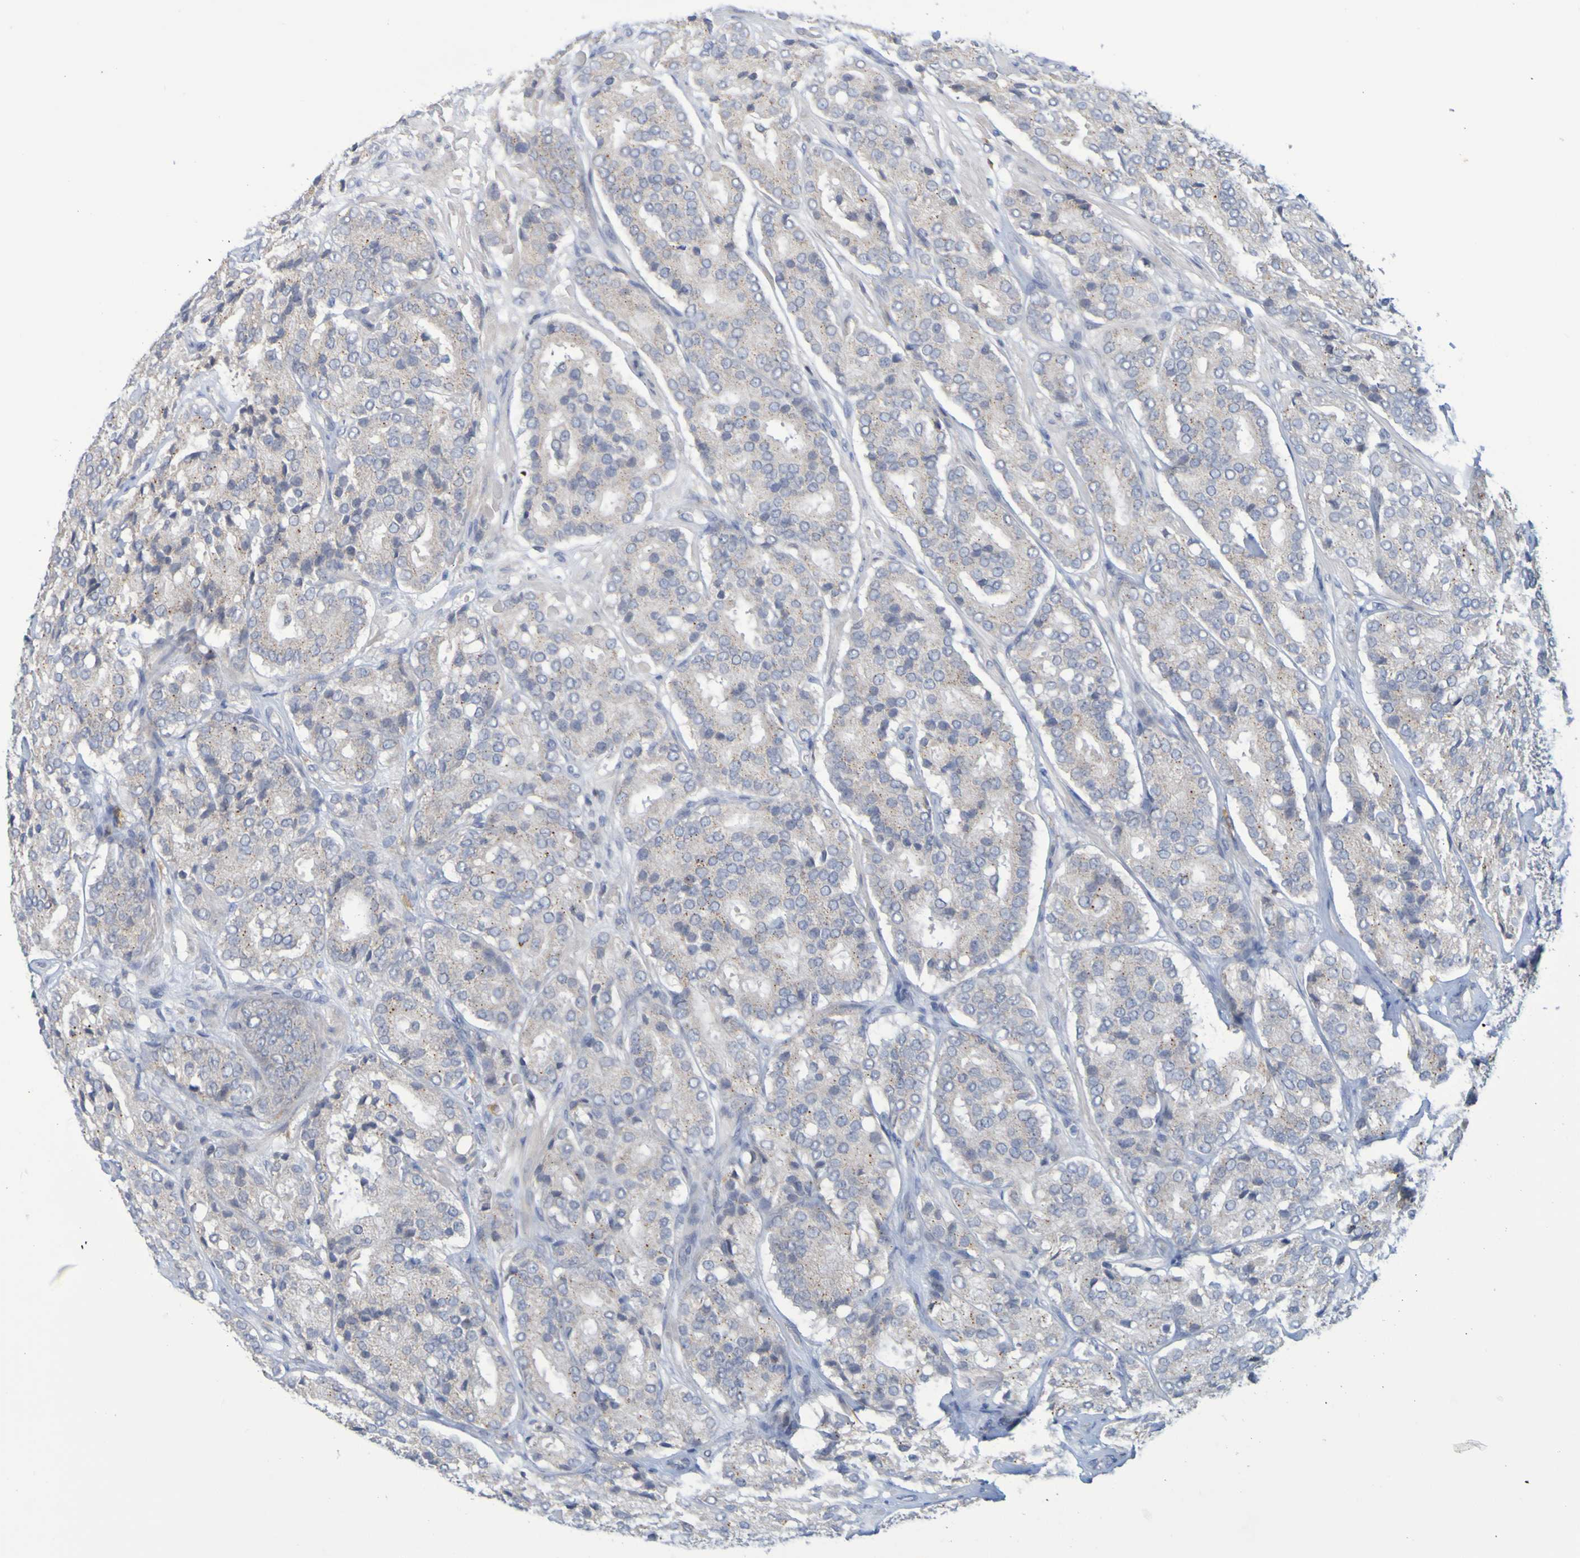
{"staining": {"intensity": "negative", "quantity": "none", "location": "none"}, "tissue": "prostate cancer", "cell_type": "Tumor cells", "image_type": "cancer", "snomed": [{"axis": "morphology", "description": "Adenocarcinoma, High grade"}, {"axis": "topography", "description": "Prostate"}], "caption": "DAB (3,3'-diaminobenzidine) immunohistochemical staining of high-grade adenocarcinoma (prostate) demonstrates no significant staining in tumor cells.", "gene": "LILRB5", "patient": {"sex": "male", "age": 65}}